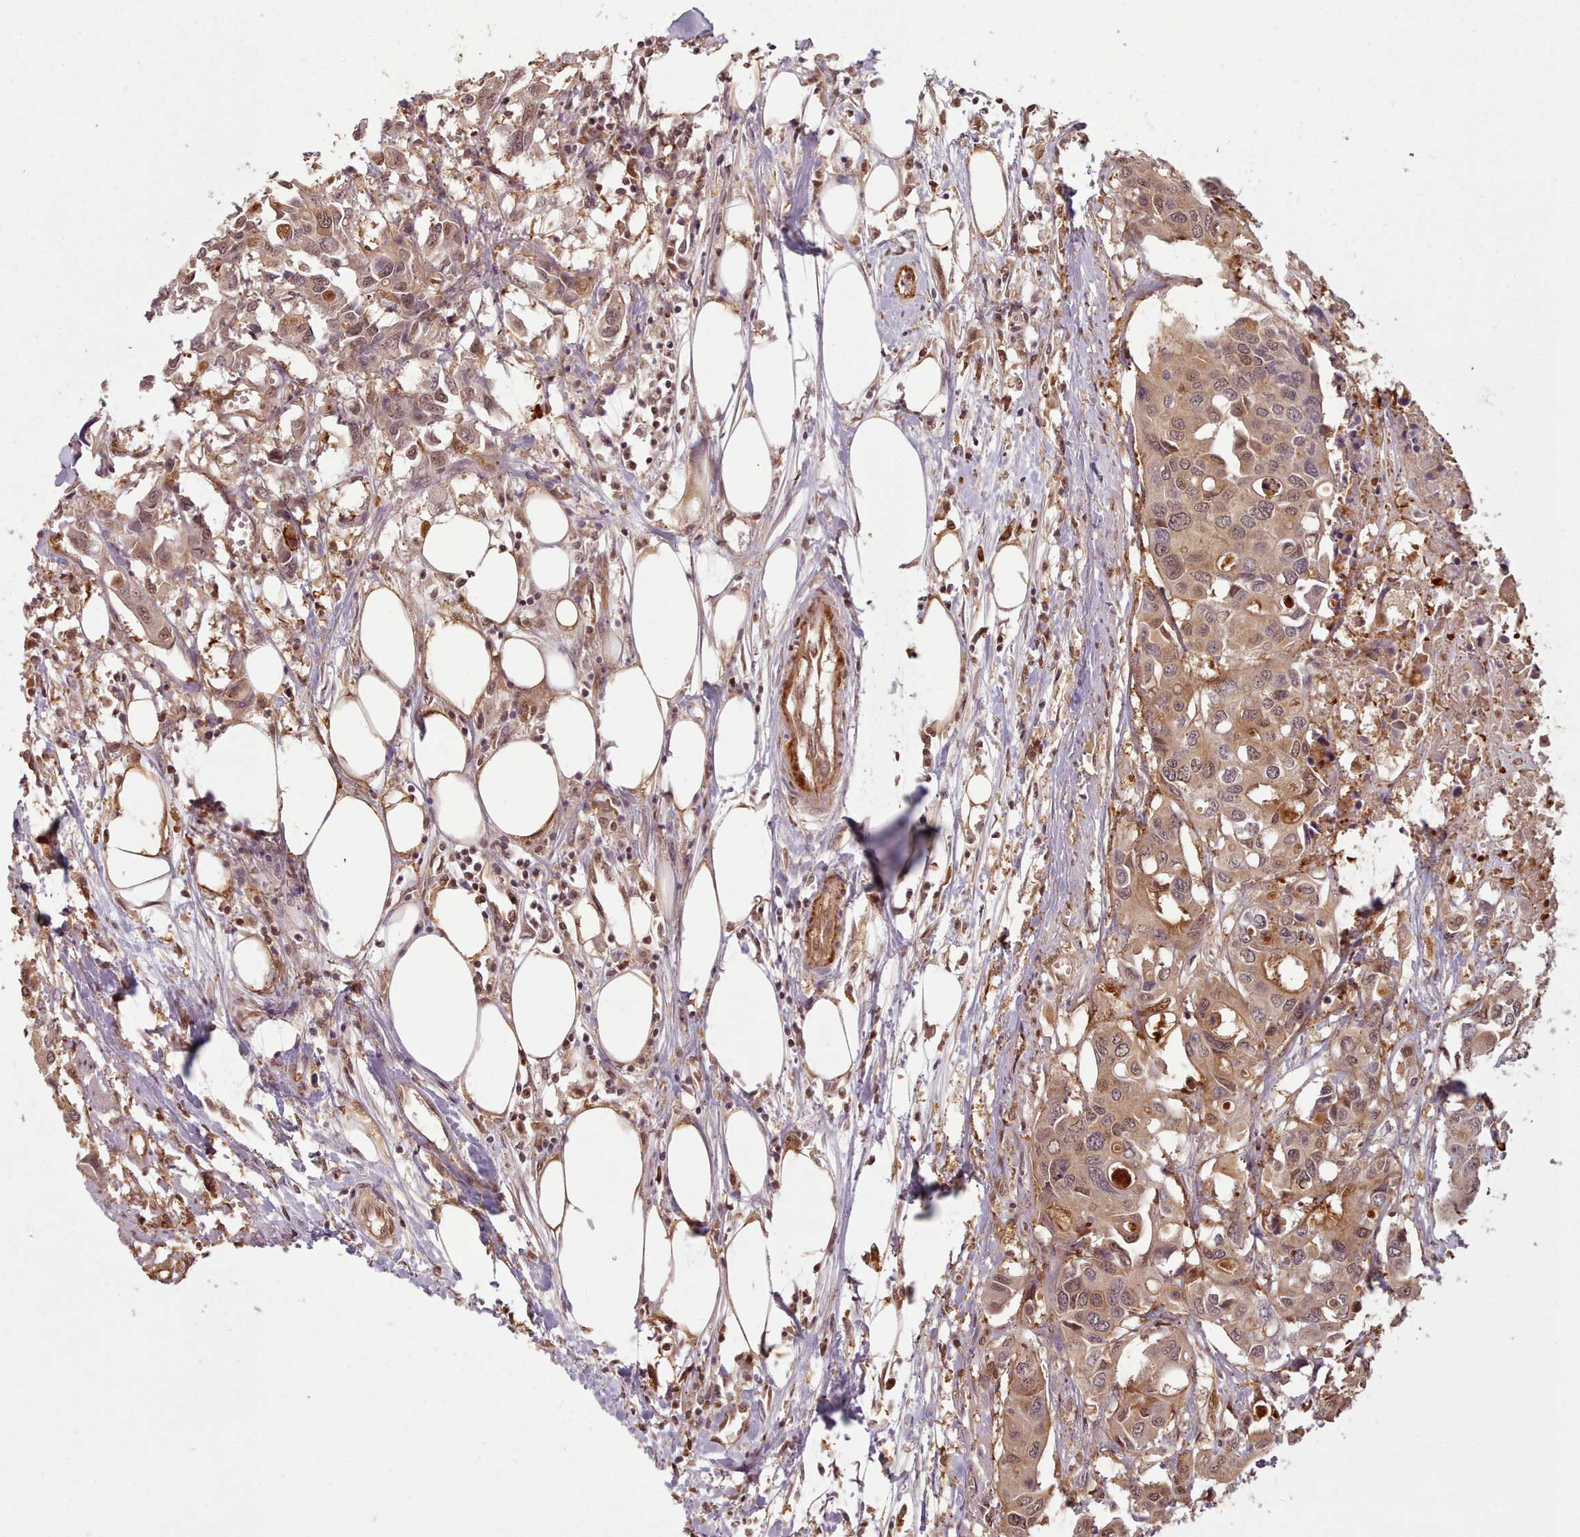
{"staining": {"intensity": "weak", "quantity": "25%-75%", "location": "cytoplasmic/membranous"}, "tissue": "colorectal cancer", "cell_type": "Tumor cells", "image_type": "cancer", "snomed": [{"axis": "morphology", "description": "Adenocarcinoma, NOS"}, {"axis": "topography", "description": "Colon"}], "caption": "Immunohistochemistry (IHC) histopathology image of colorectal cancer (adenocarcinoma) stained for a protein (brown), which displays low levels of weak cytoplasmic/membranous expression in approximately 25%-75% of tumor cells.", "gene": "RPS27A", "patient": {"sex": "male", "age": 77}}